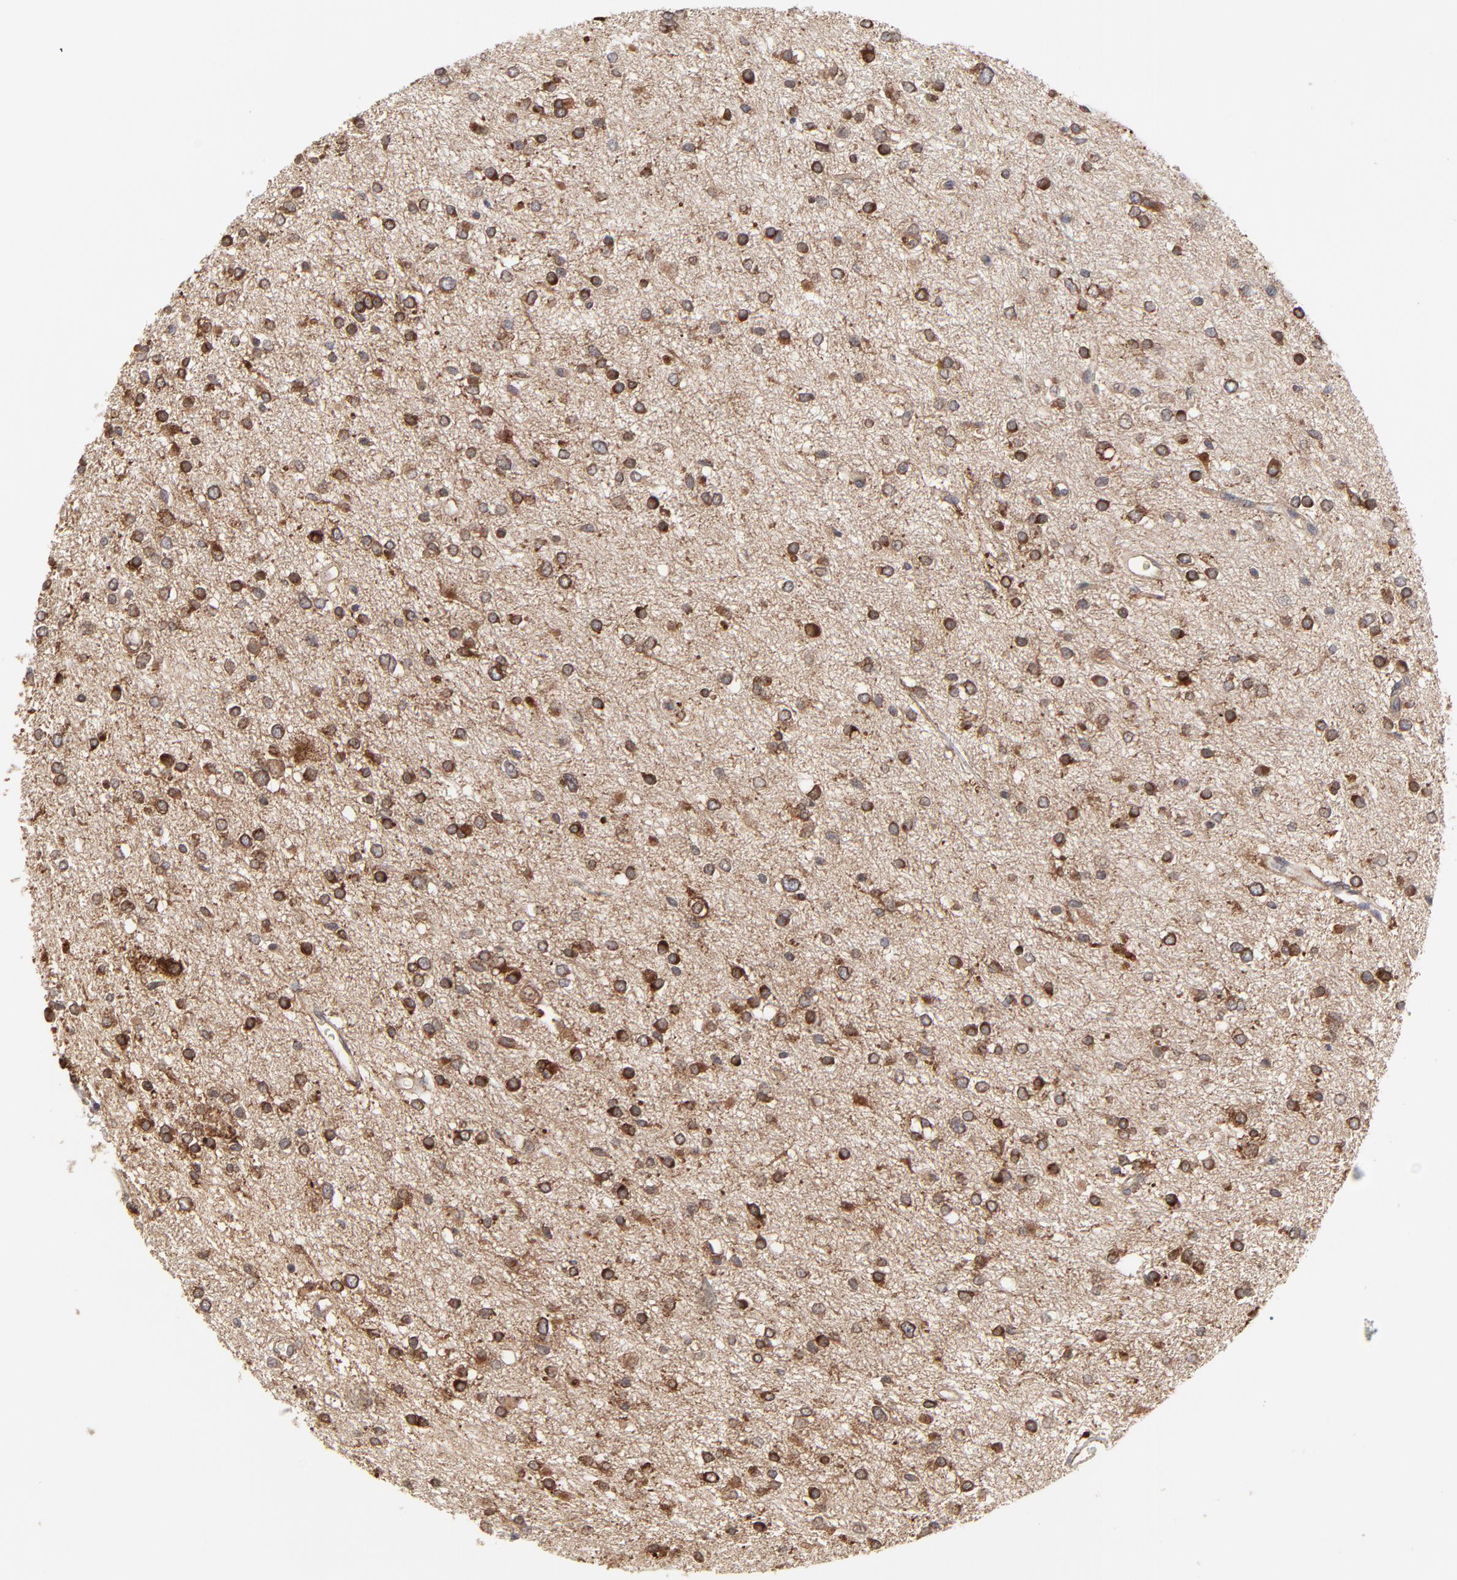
{"staining": {"intensity": "strong", "quantity": ">75%", "location": "cytoplasmic/membranous"}, "tissue": "glioma", "cell_type": "Tumor cells", "image_type": "cancer", "snomed": [{"axis": "morphology", "description": "Glioma, malignant, Low grade"}, {"axis": "topography", "description": "Brain"}], "caption": "Protein expression analysis of malignant glioma (low-grade) shows strong cytoplasmic/membranous expression in about >75% of tumor cells. Using DAB (3,3'-diaminobenzidine) (brown) and hematoxylin (blue) stains, captured at high magnification using brightfield microscopy.", "gene": "RAB9A", "patient": {"sex": "female", "age": 36}}